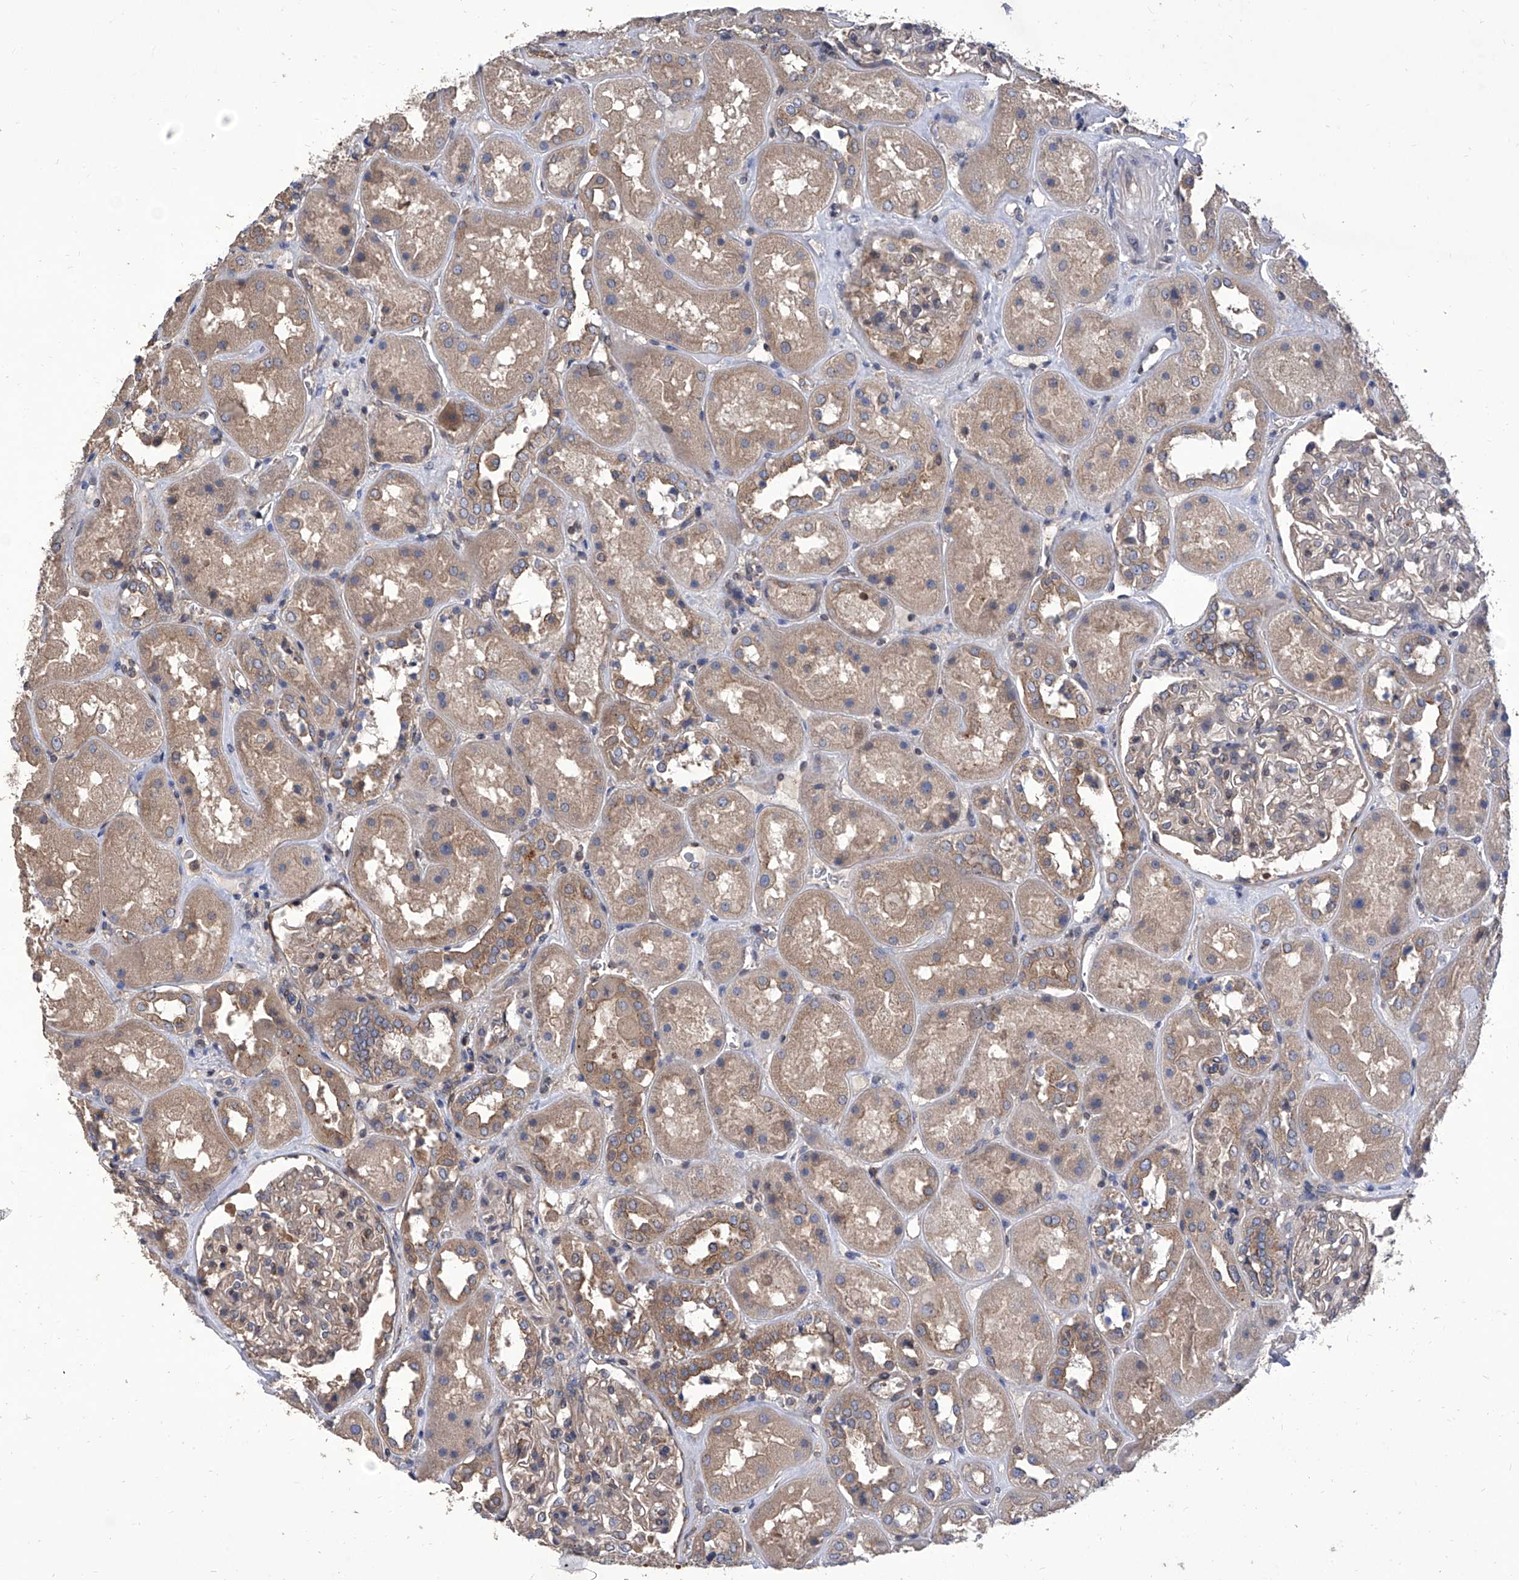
{"staining": {"intensity": "weak", "quantity": ">75%", "location": "cytoplasmic/membranous"}, "tissue": "kidney", "cell_type": "Cells in glomeruli", "image_type": "normal", "snomed": [{"axis": "morphology", "description": "Normal tissue, NOS"}, {"axis": "topography", "description": "Kidney"}], "caption": "High-magnification brightfield microscopy of unremarkable kidney stained with DAB (3,3'-diaminobenzidine) (brown) and counterstained with hematoxylin (blue). cells in glomeruli exhibit weak cytoplasmic/membranous expression is identified in approximately>75% of cells.", "gene": "TJAP1", "patient": {"sex": "male", "age": 70}}